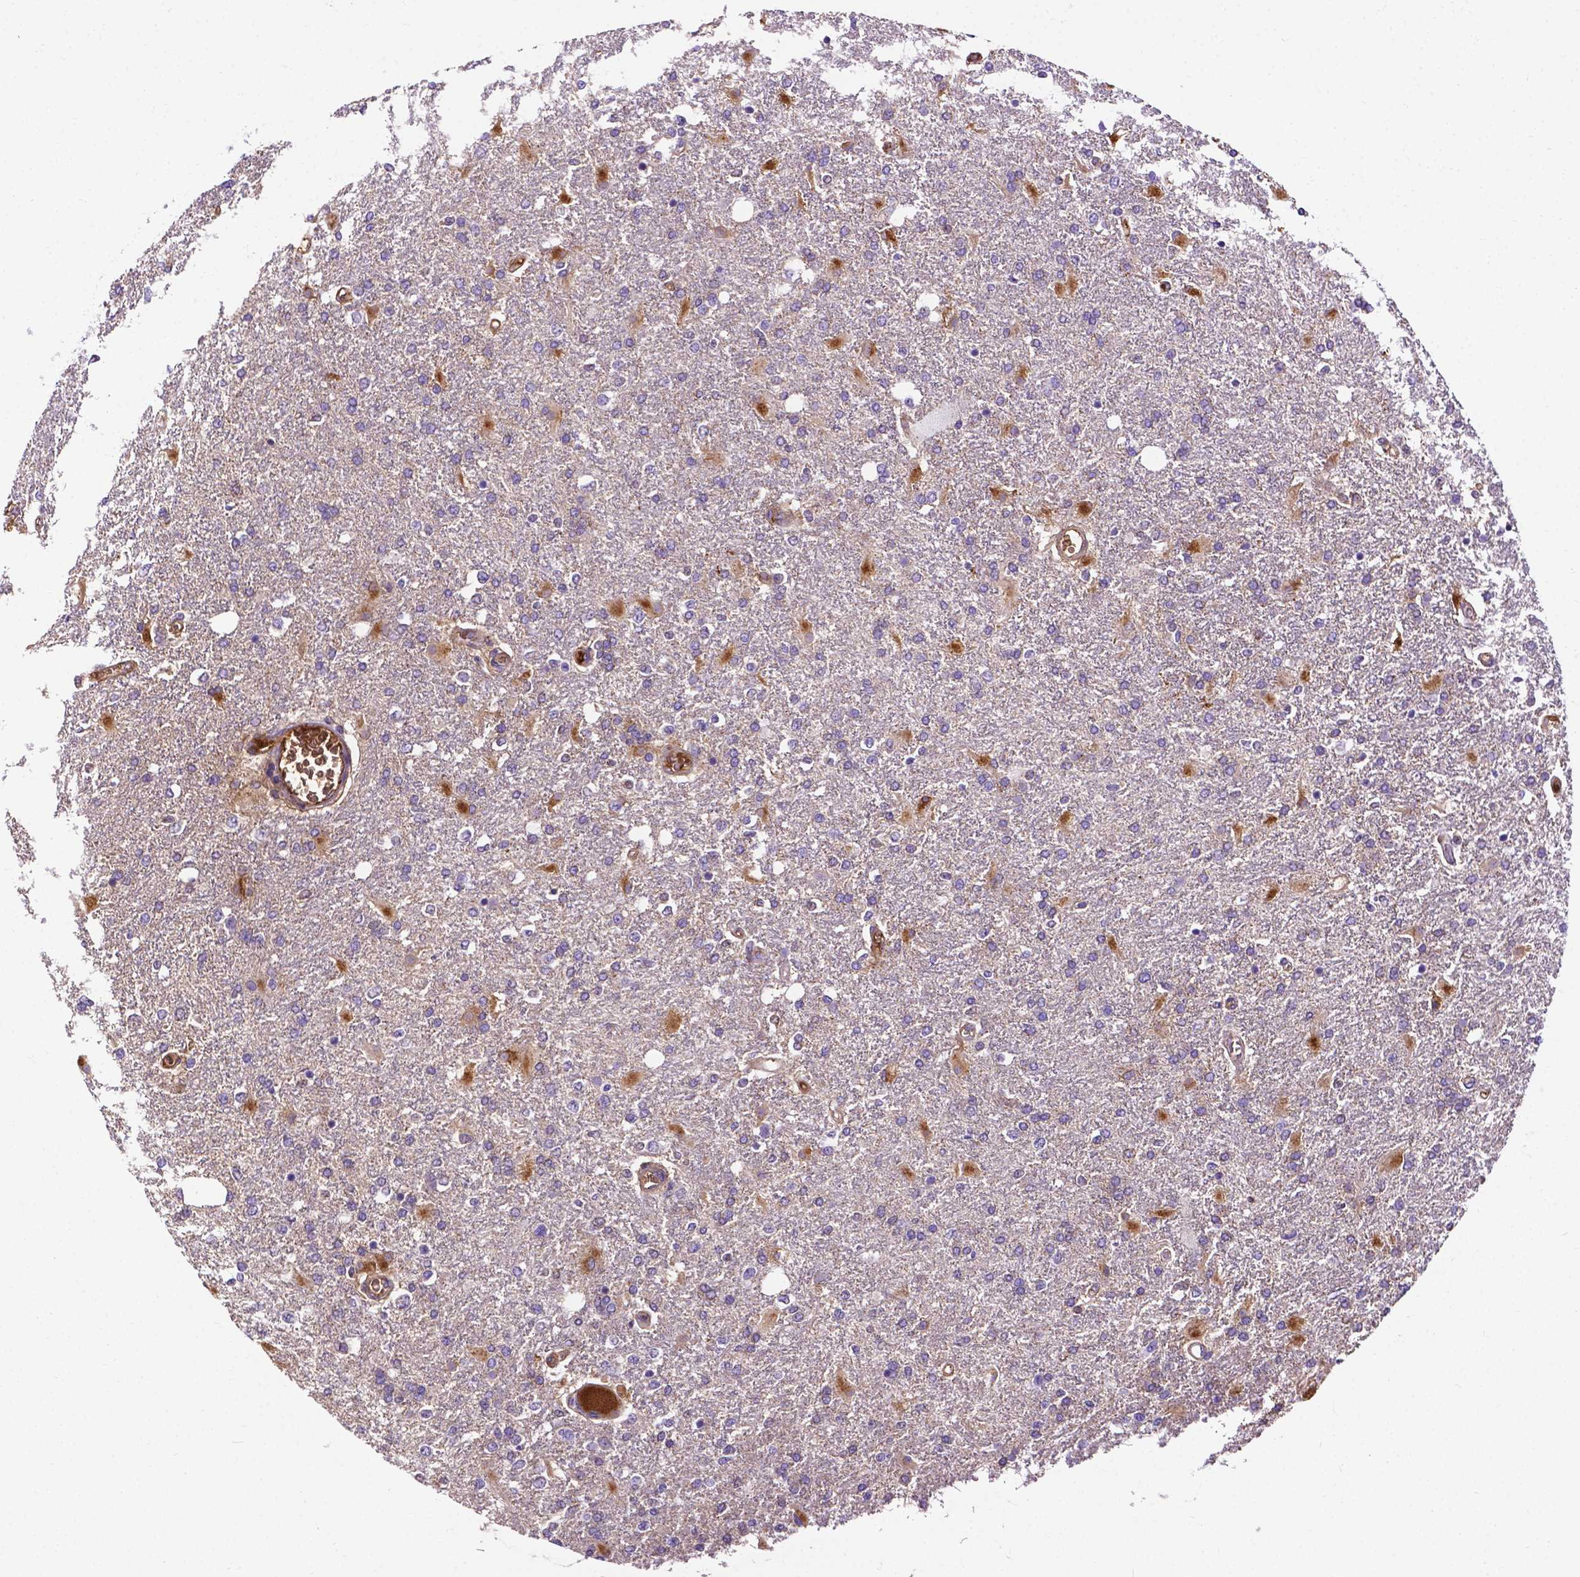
{"staining": {"intensity": "negative", "quantity": "none", "location": "none"}, "tissue": "glioma", "cell_type": "Tumor cells", "image_type": "cancer", "snomed": [{"axis": "morphology", "description": "Glioma, malignant, High grade"}, {"axis": "topography", "description": "Cerebral cortex"}], "caption": "Immunohistochemistry (IHC) of human glioma reveals no positivity in tumor cells.", "gene": "APOE", "patient": {"sex": "male", "age": 79}}